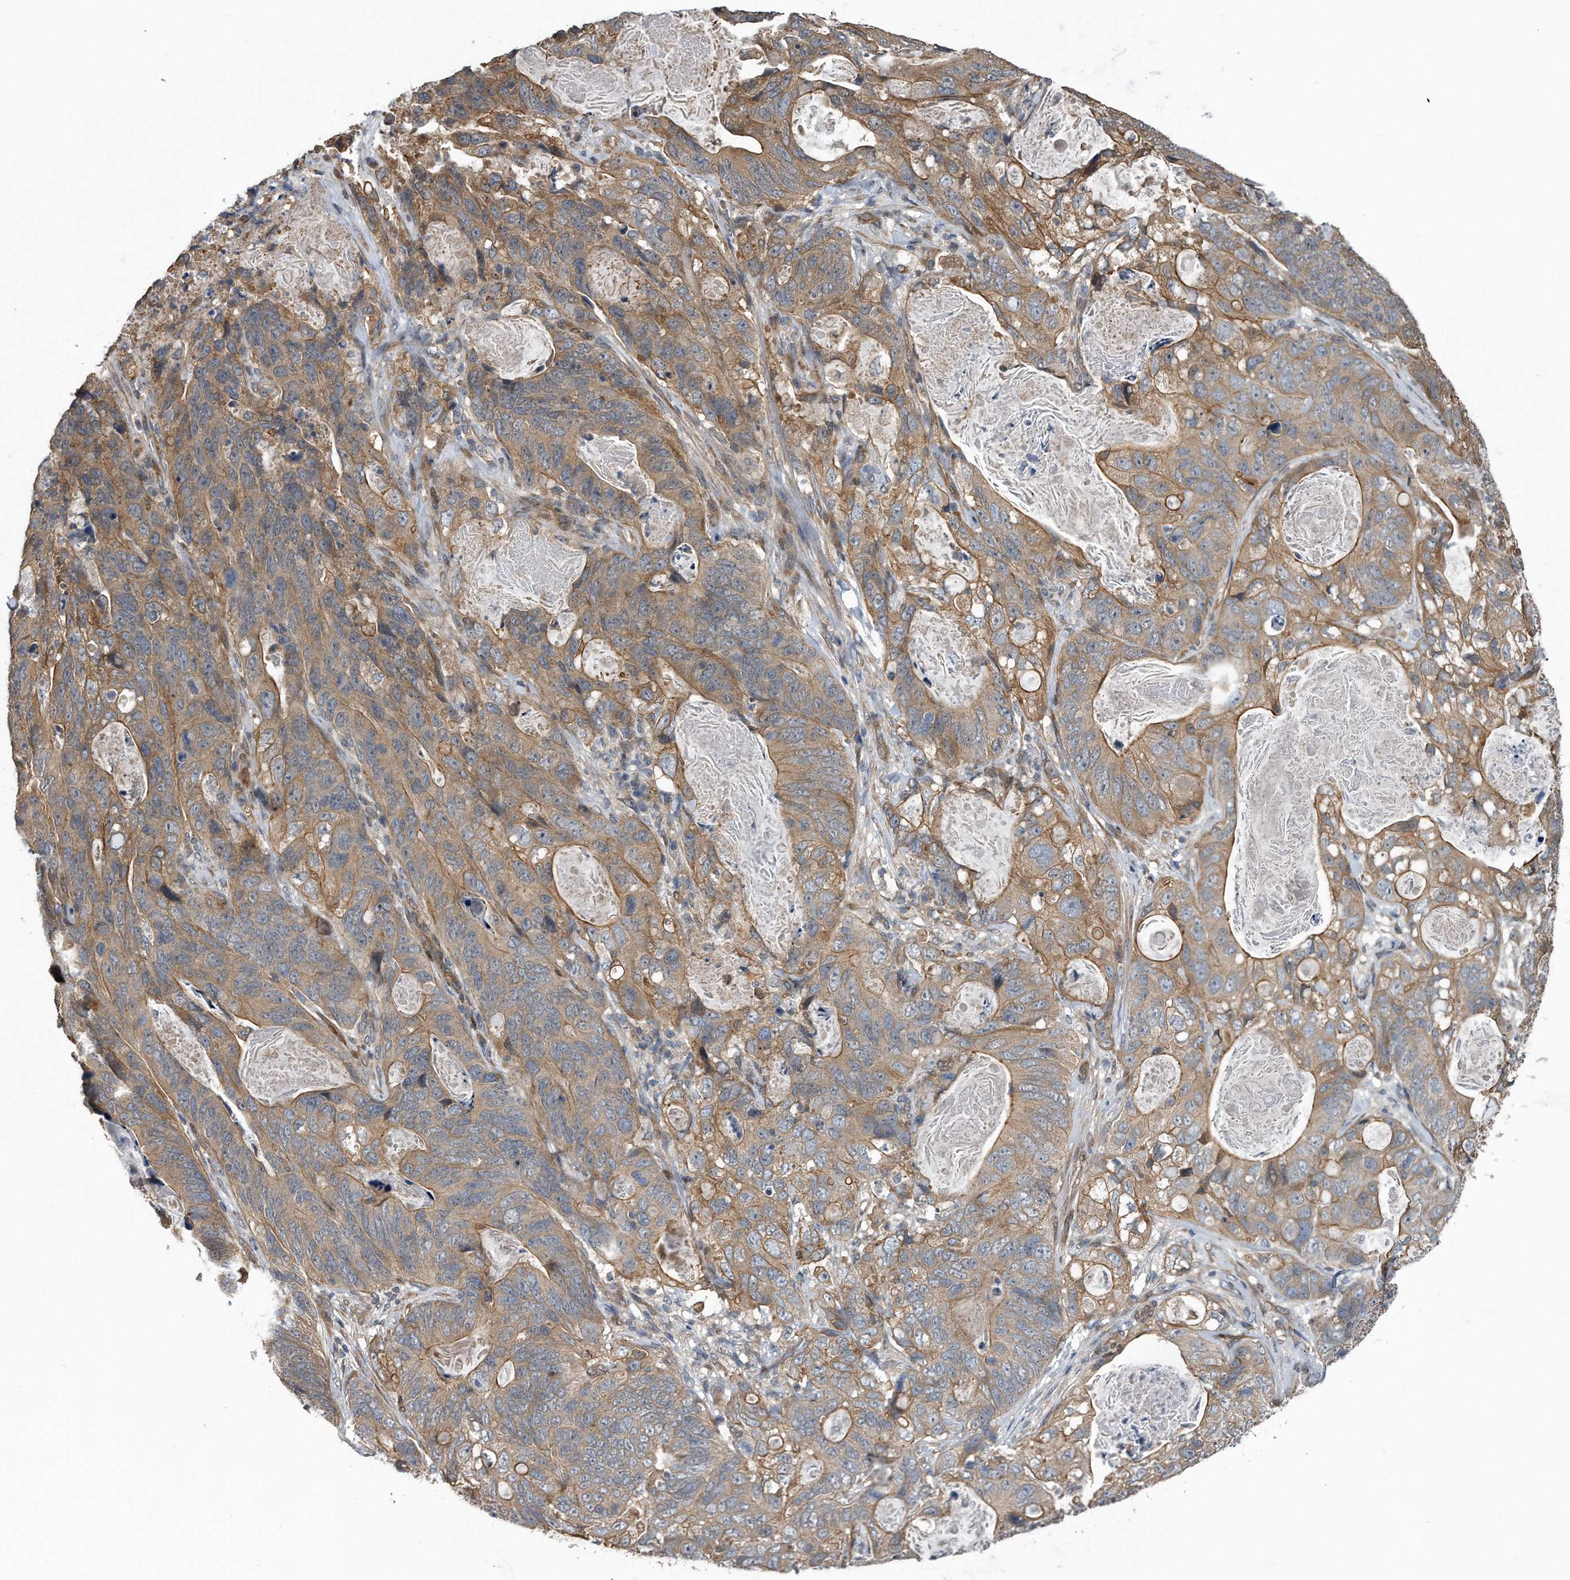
{"staining": {"intensity": "moderate", "quantity": ">75%", "location": "cytoplasmic/membranous"}, "tissue": "stomach cancer", "cell_type": "Tumor cells", "image_type": "cancer", "snomed": [{"axis": "morphology", "description": "Normal tissue, NOS"}, {"axis": "morphology", "description": "Adenocarcinoma, NOS"}, {"axis": "topography", "description": "Stomach"}], "caption": "Stomach cancer stained for a protein (brown) reveals moderate cytoplasmic/membranous positive positivity in about >75% of tumor cells.", "gene": "ZNF79", "patient": {"sex": "female", "age": 89}}